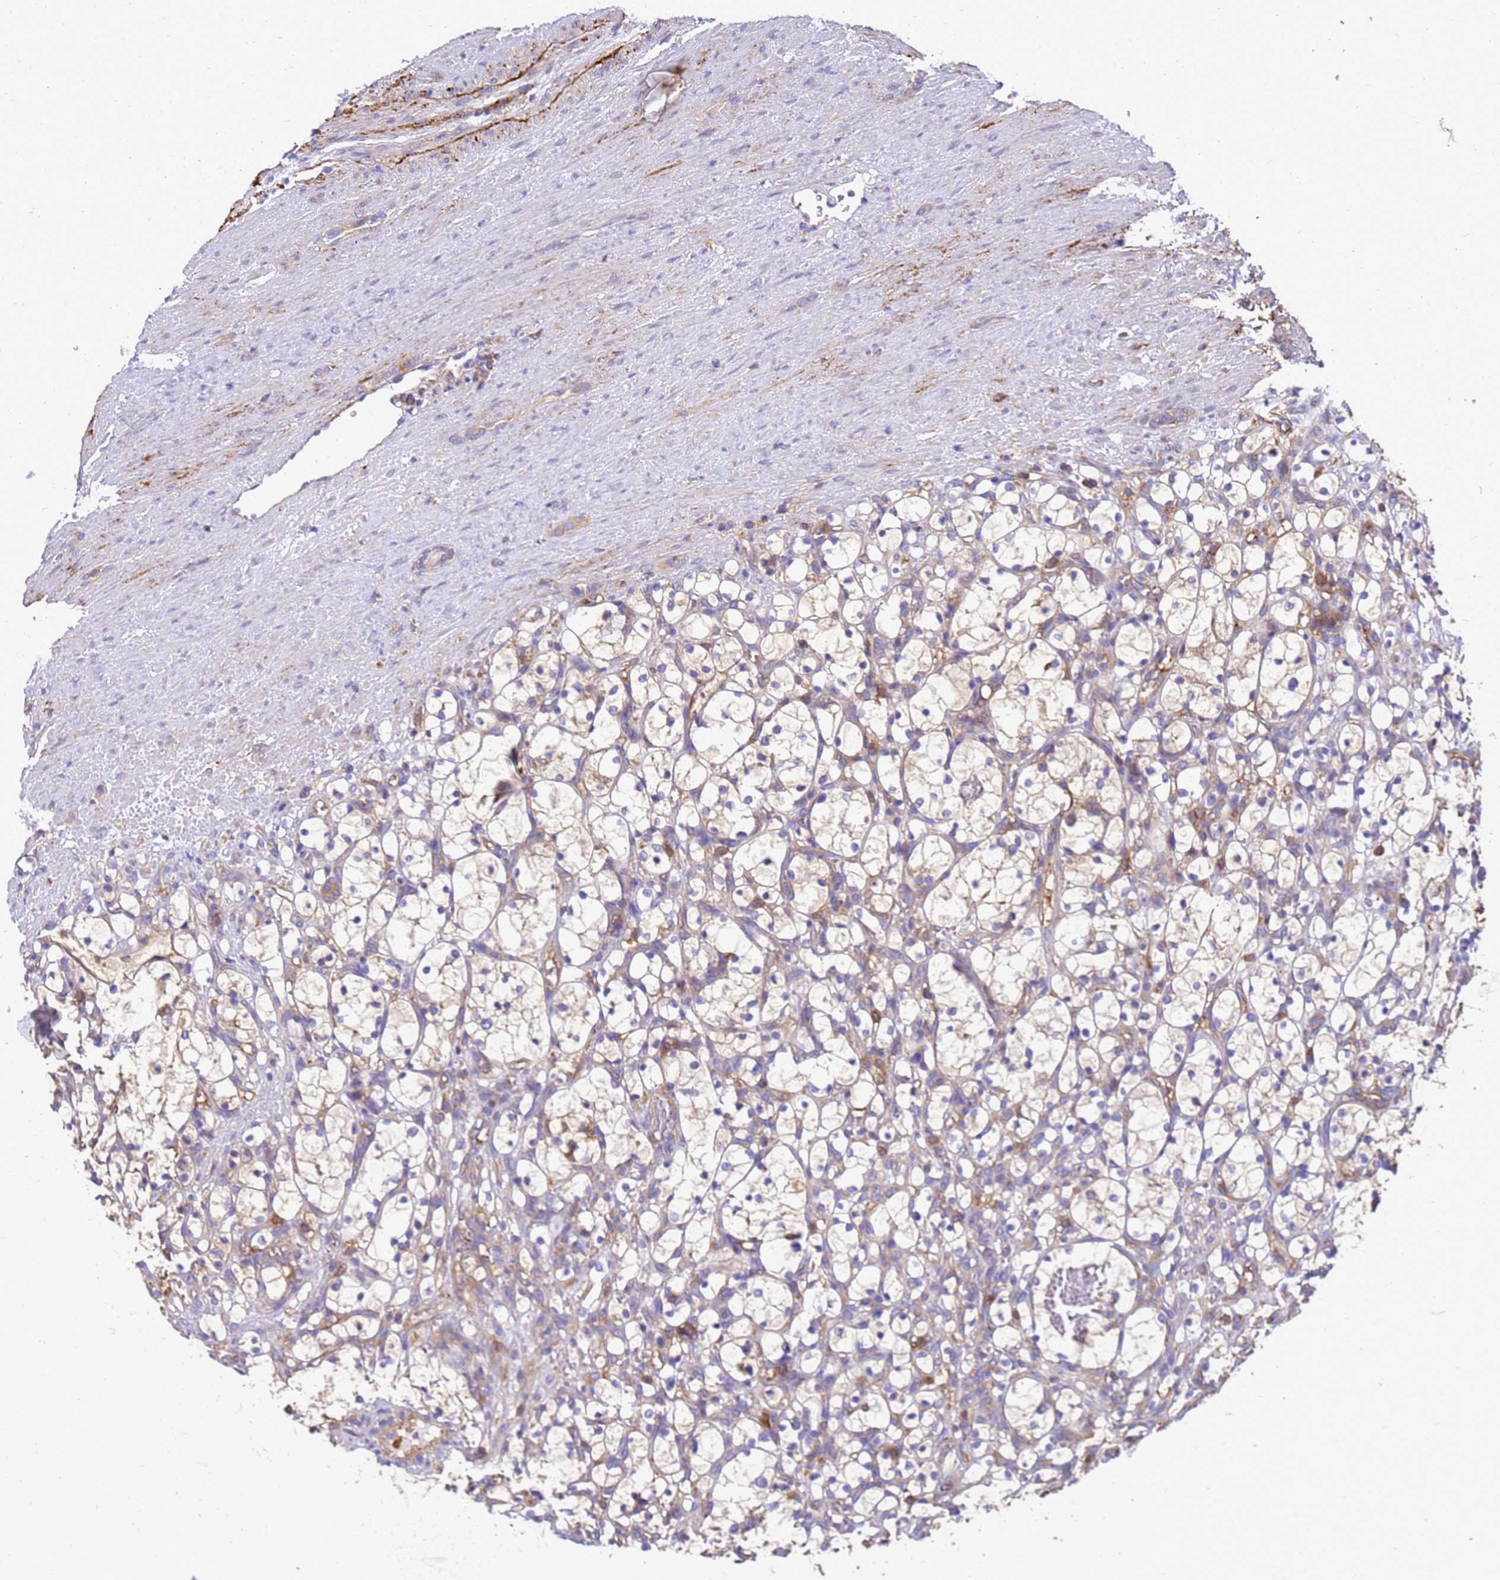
{"staining": {"intensity": "weak", "quantity": "<25%", "location": "cytoplasmic/membranous"}, "tissue": "renal cancer", "cell_type": "Tumor cells", "image_type": "cancer", "snomed": [{"axis": "morphology", "description": "Adenocarcinoma, NOS"}, {"axis": "topography", "description": "Kidney"}], "caption": "Micrograph shows no protein staining in tumor cells of renal cancer (adenocarcinoma) tissue. (DAB (3,3'-diaminobenzidine) immunohistochemistry (IHC), high magnification).", "gene": "ZNF235", "patient": {"sex": "female", "age": 69}}